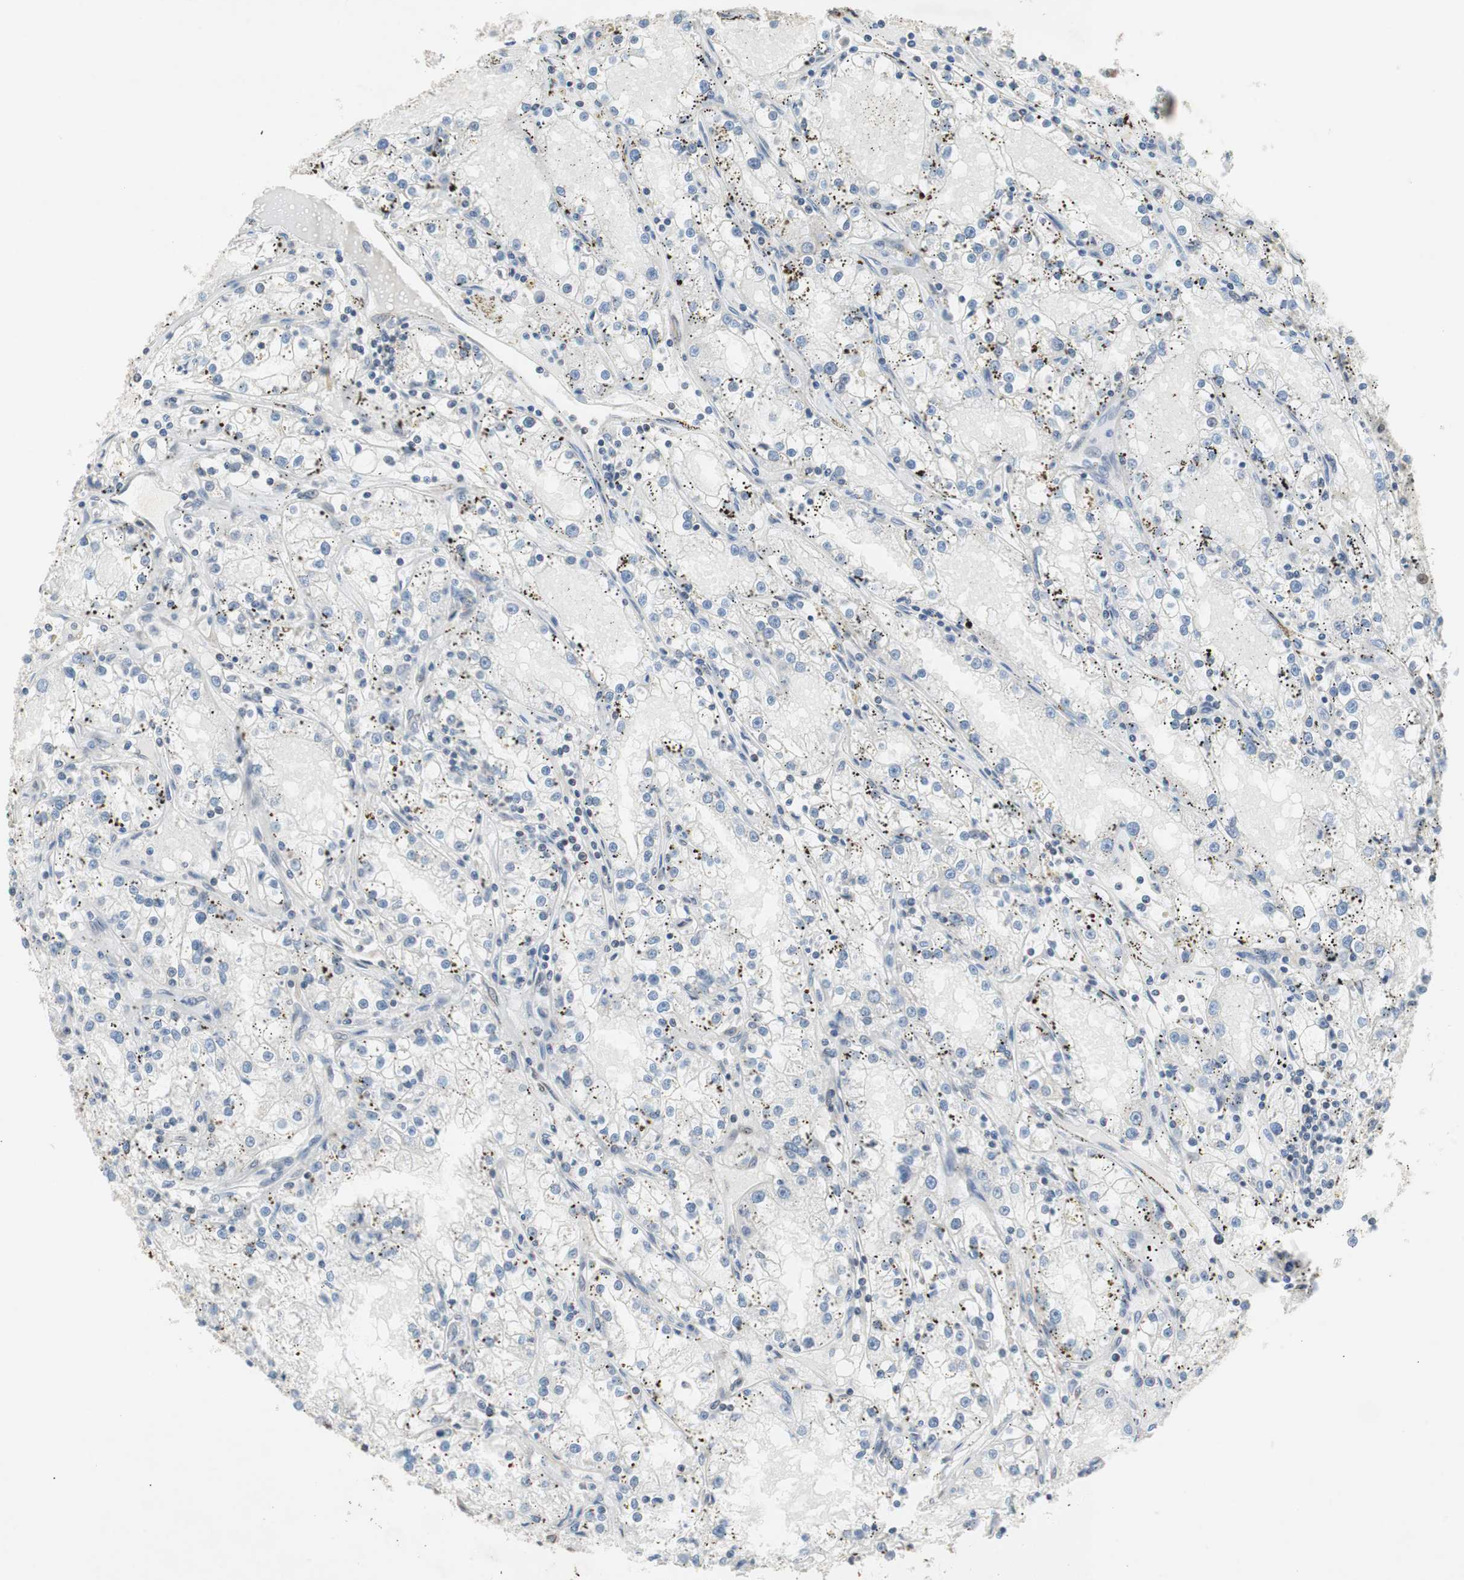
{"staining": {"intensity": "negative", "quantity": "none", "location": "none"}, "tissue": "renal cancer", "cell_type": "Tumor cells", "image_type": "cancer", "snomed": [{"axis": "morphology", "description": "Adenocarcinoma, NOS"}, {"axis": "topography", "description": "Kidney"}], "caption": "Immunohistochemistry (IHC) of renal adenocarcinoma displays no staining in tumor cells.", "gene": "ARNT2", "patient": {"sex": "male", "age": 56}}